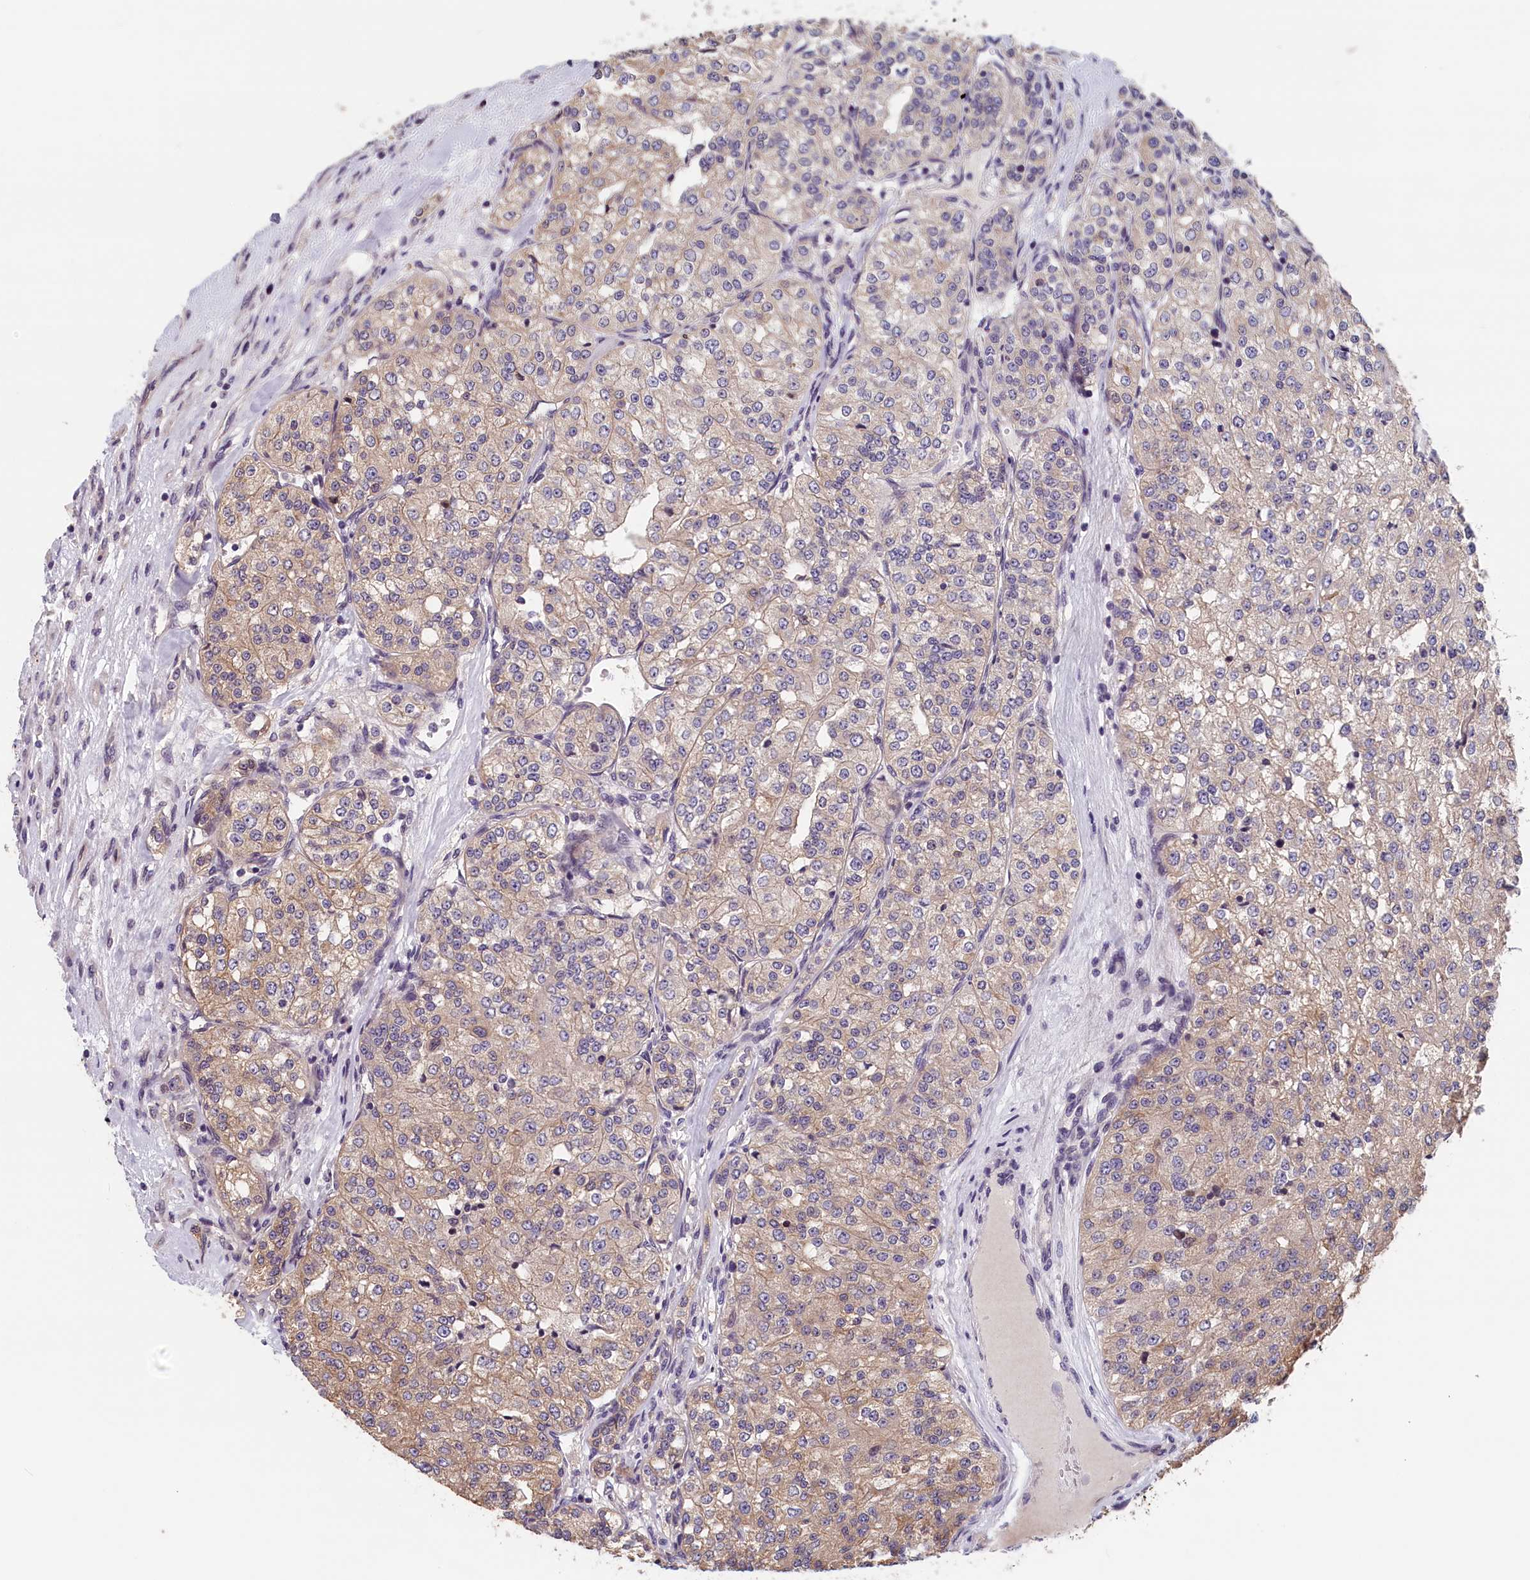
{"staining": {"intensity": "weak", "quantity": "25%-75%", "location": "cytoplasmic/membranous"}, "tissue": "renal cancer", "cell_type": "Tumor cells", "image_type": "cancer", "snomed": [{"axis": "morphology", "description": "Adenocarcinoma, NOS"}, {"axis": "topography", "description": "Kidney"}], "caption": "Protein expression analysis of adenocarcinoma (renal) reveals weak cytoplasmic/membranous expression in about 25%-75% of tumor cells.", "gene": "TMEM116", "patient": {"sex": "female", "age": 63}}